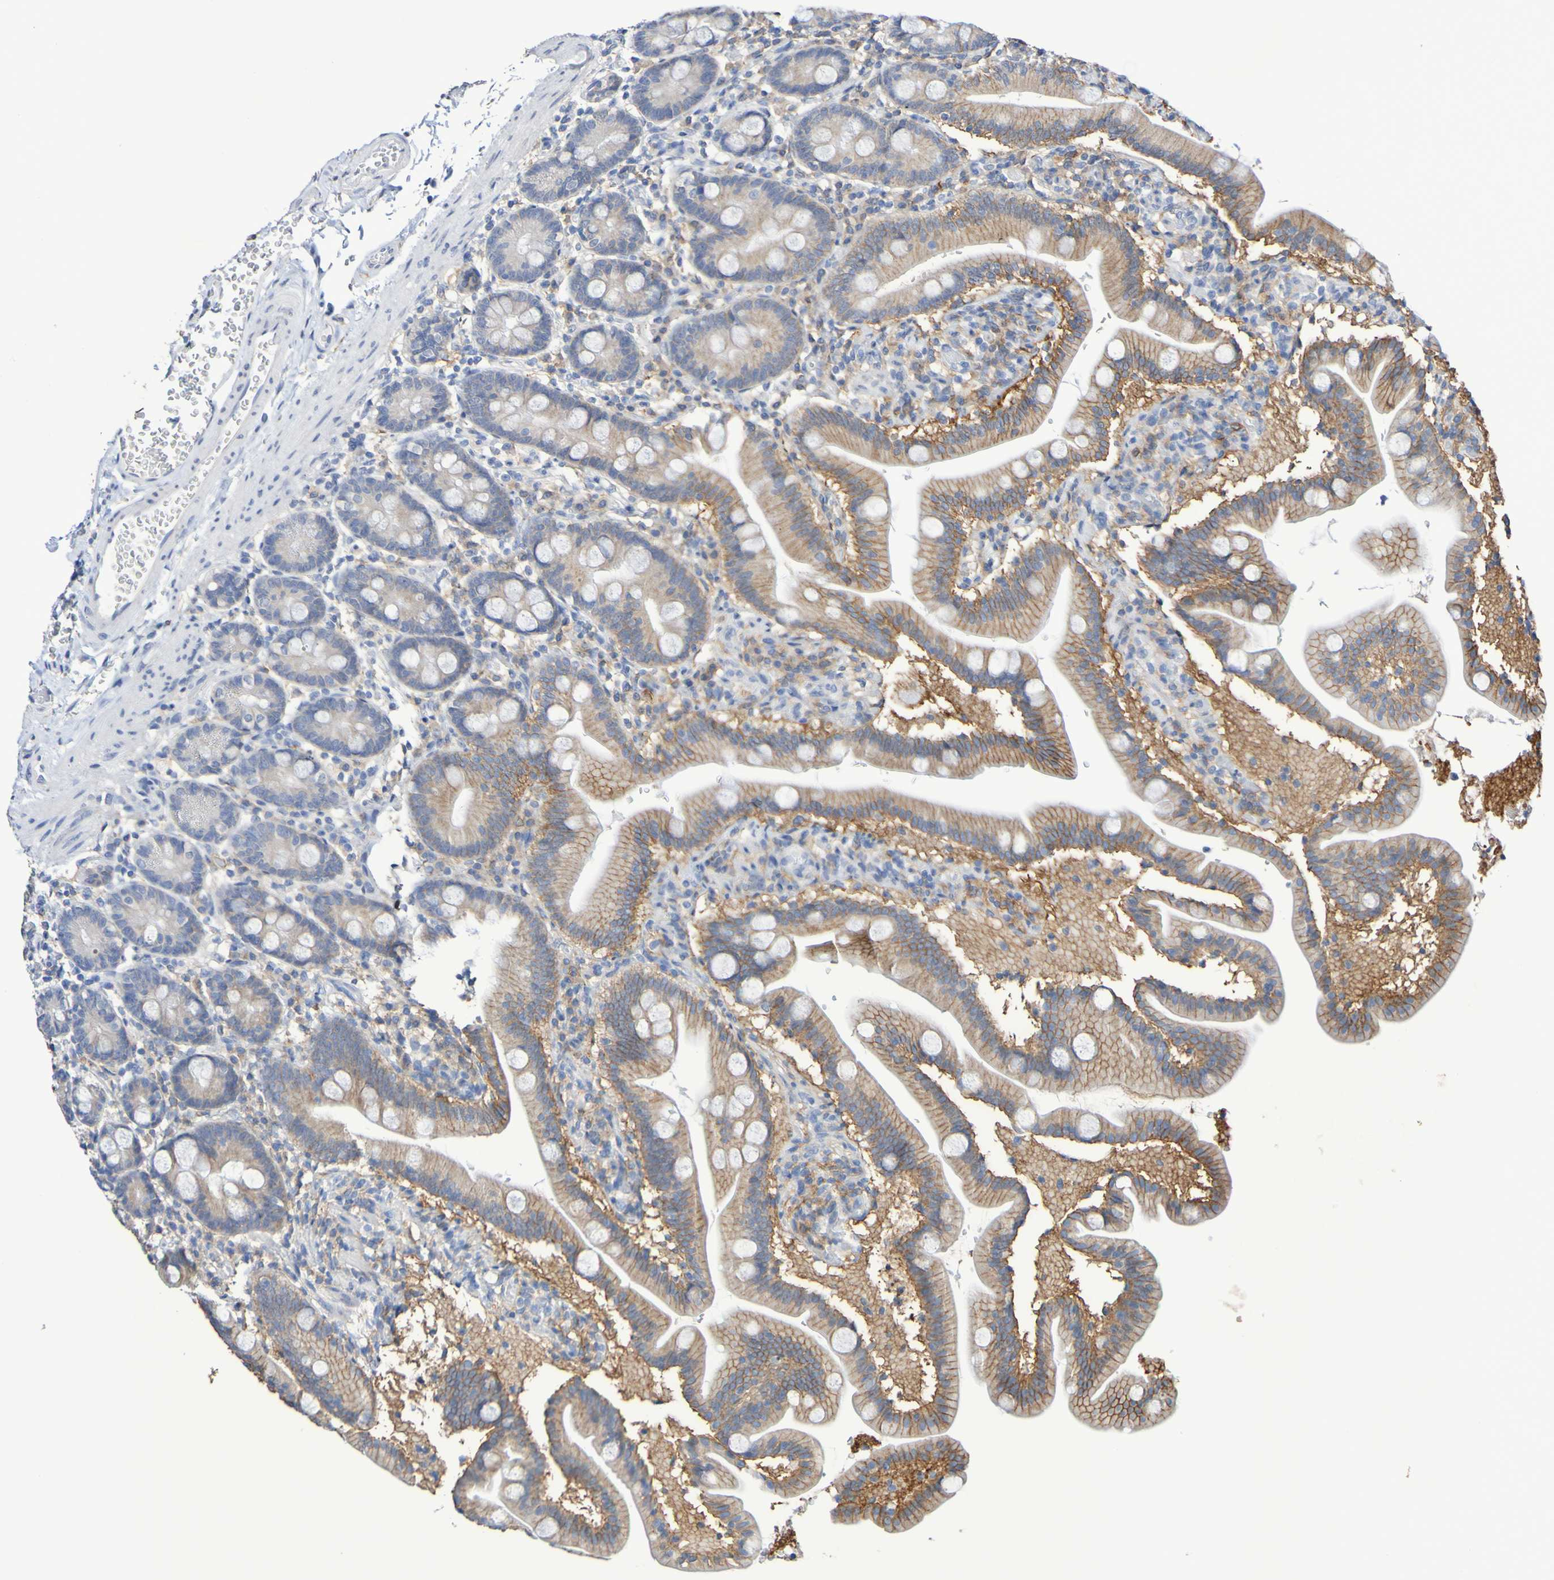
{"staining": {"intensity": "moderate", "quantity": "25%-75%", "location": "cytoplasmic/membranous"}, "tissue": "duodenum", "cell_type": "Glandular cells", "image_type": "normal", "snomed": [{"axis": "morphology", "description": "Normal tissue, NOS"}, {"axis": "topography", "description": "Duodenum"}], "caption": "A brown stain highlights moderate cytoplasmic/membranous staining of a protein in glandular cells of normal duodenum.", "gene": "SLC3A2", "patient": {"sex": "male", "age": 54}}